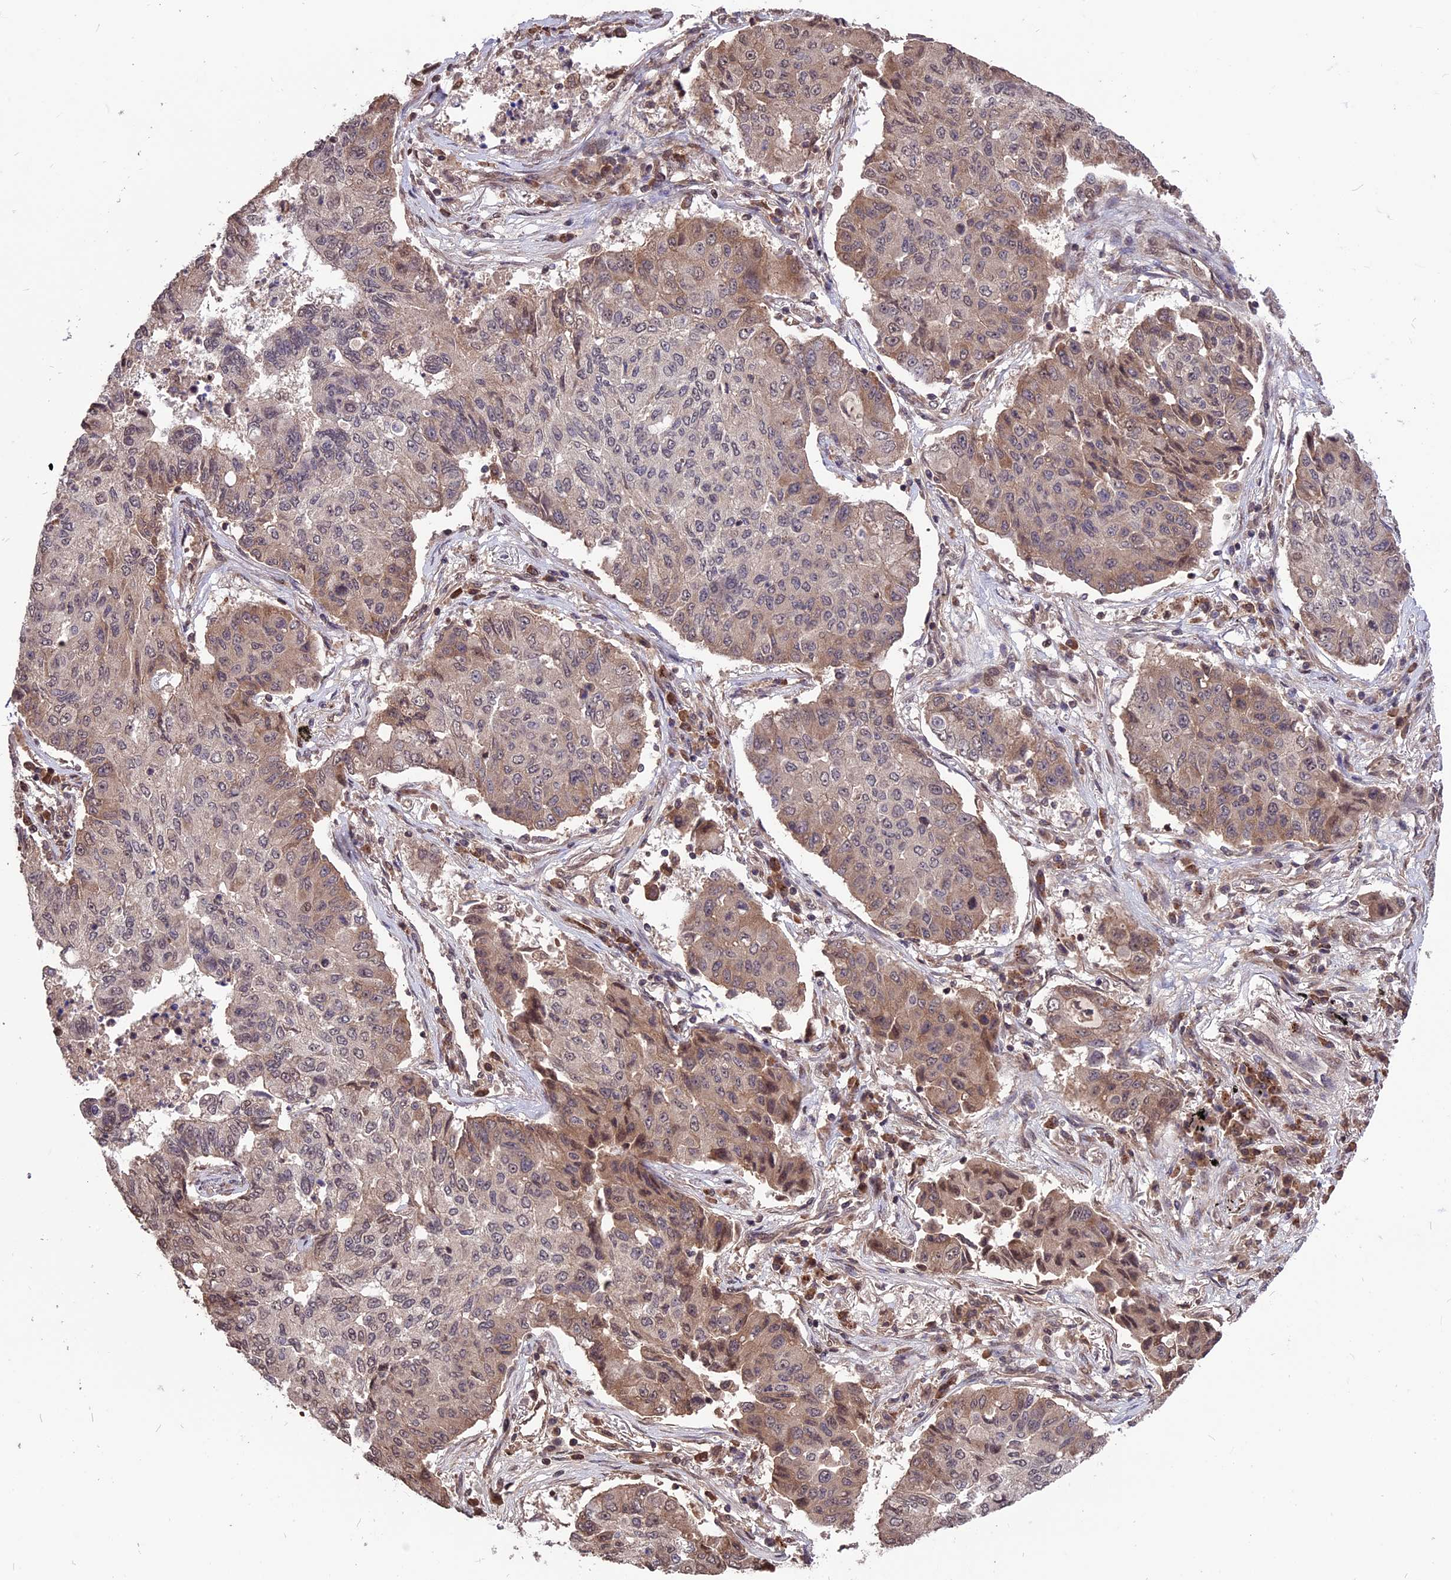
{"staining": {"intensity": "moderate", "quantity": "25%-75%", "location": "cytoplasmic/membranous"}, "tissue": "lung cancer", "cell_type": "Tumor cells", "image_type": "cancer", "snomed": [{"axis": "morphology", "description": "Squamous cell carcinoma, NOS"}, {"axis": "topography", "description": "Lung"}], "caption": "Immunohistochemical staining of lung cancer shows moderate cytoplasmic/membranous protein staining in about 25%-75% of tumor cells. (DAB IHC, brown staining for protein, blue staining for nuclei).", "gene": "ZNF598", "patient": {"sex": "male", "age": 74}}